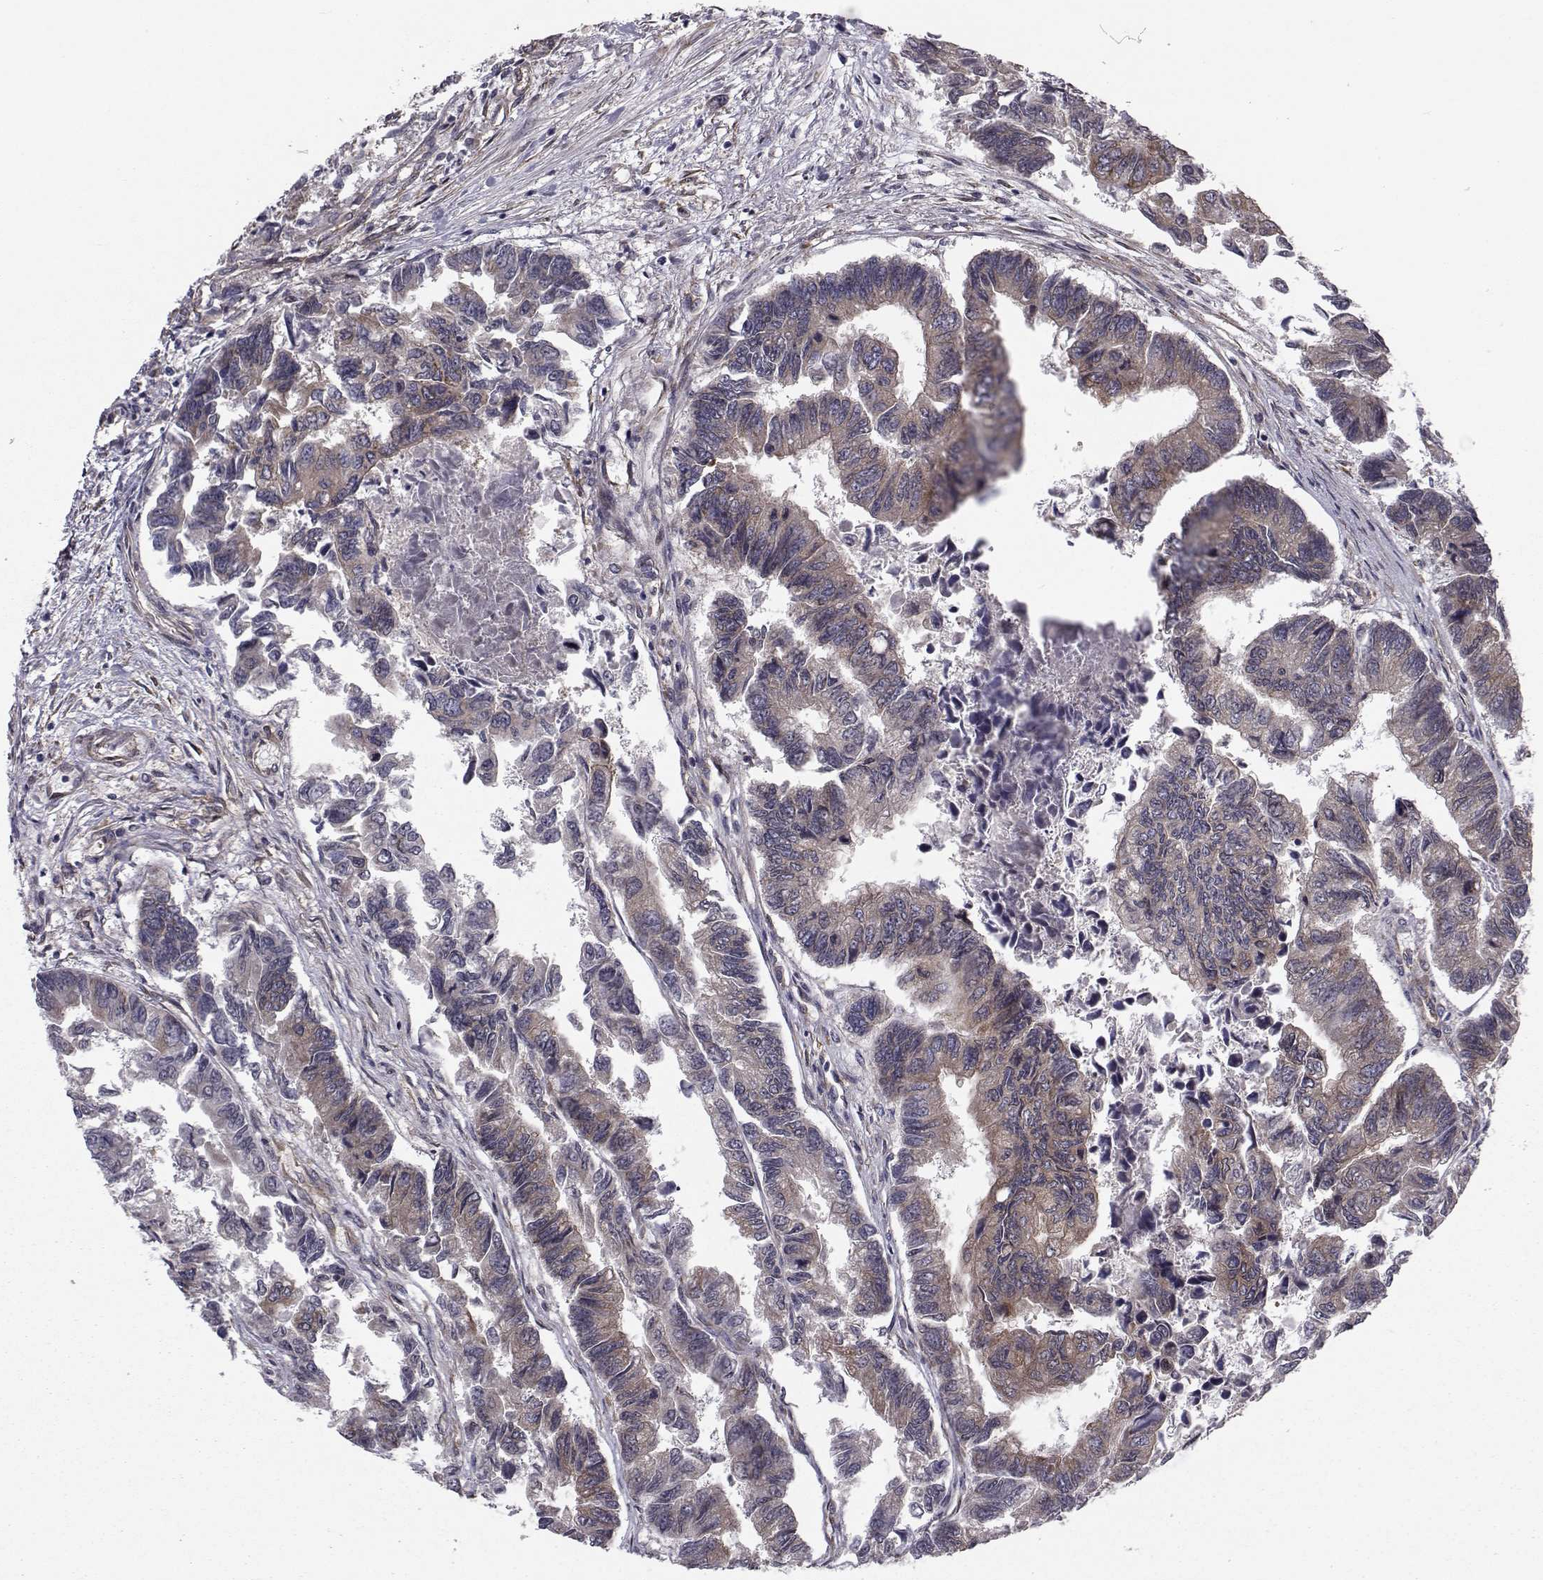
{"staining": {"intensity": "moderate", "quantity": "25%-75%", "location": "cytoplasmic/membranous"}, "tissue": "colorectal cancer", "cell_type": "Tumor cells", "image_type": "cancer", "snomed": [{"axis": "morphology", "description": "Adenocarcinoma, NOS"}, {"axis": "topography", "description": "Colon"}], "caption": "High-magnification brightfield microscopy of adenocarcinoma (colorectal) stained with DAB (3,3'-diaminobenzidine) (brown) and counterstained with hematoxylin (blue). tumor cells exhibit moderate cytoplasmic/membranous expression is appreciated in about25%-75% of cells.", "gene": "TRIP10", "patient": {"sex": "female", "age": 65}}